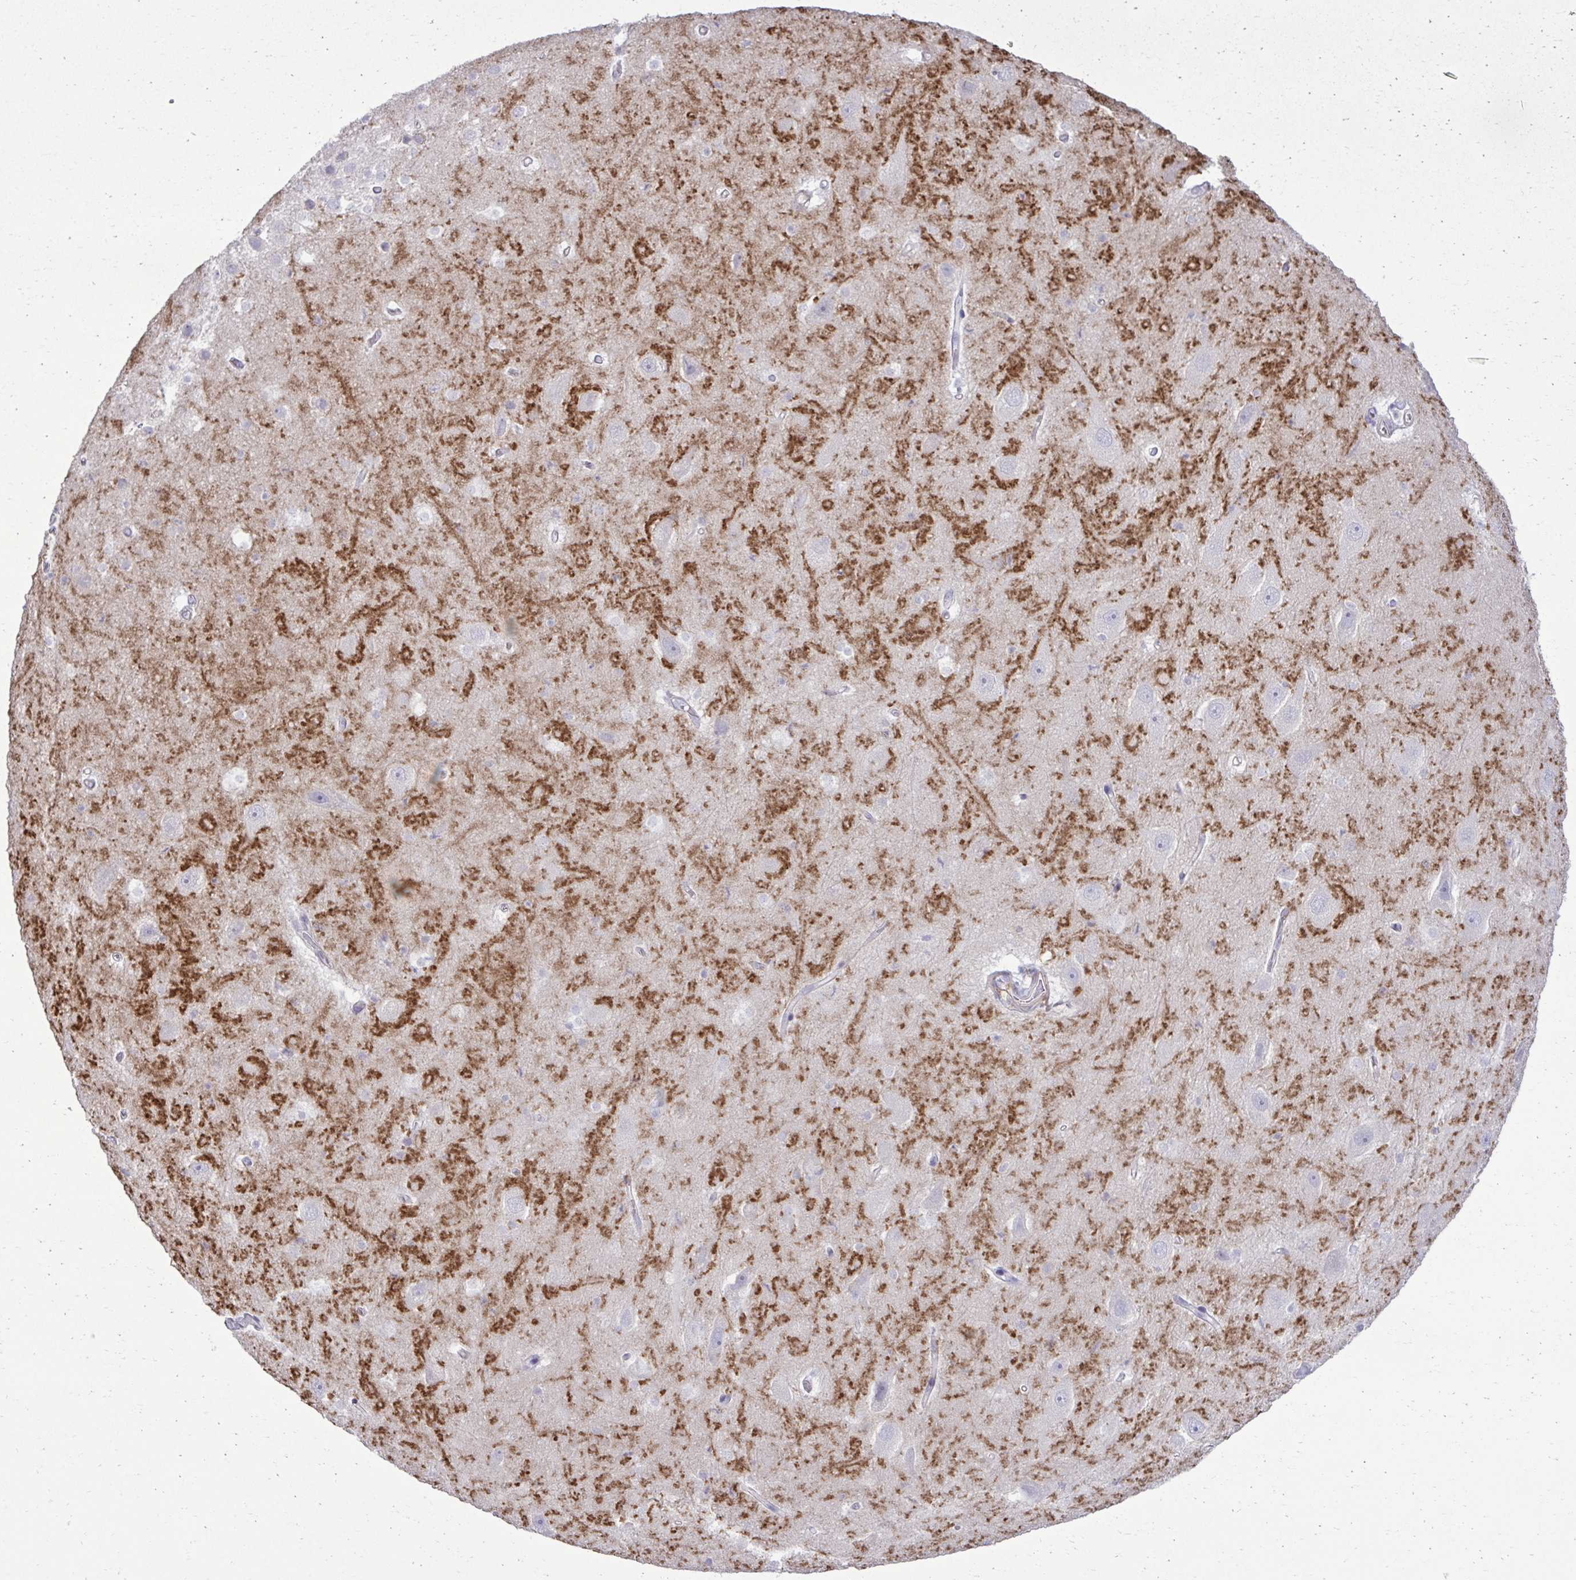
{"staining": {"intensity": "negative", "quantity": "none", "location": "none"}, "tissue": "hippocampus", "cell_type": "Glial cells", "image_type": "normal", "snomed": [{"axis": "morphology", "description": "Normal tissue, NOS"}, {"axis": "topography", "description": "Hippocampus"}], "caption": "A high-resolution photomicrograph shows immunohistochemistry staining of normal hippocampus, which shows no significant expression in glial cells. (Brightfield microscopy of DAB (3,3'-diaminobenzidine) IHC at high magnification).", "gene": "SLC30A3", "patient": {"sex": "male", "age": 26}}